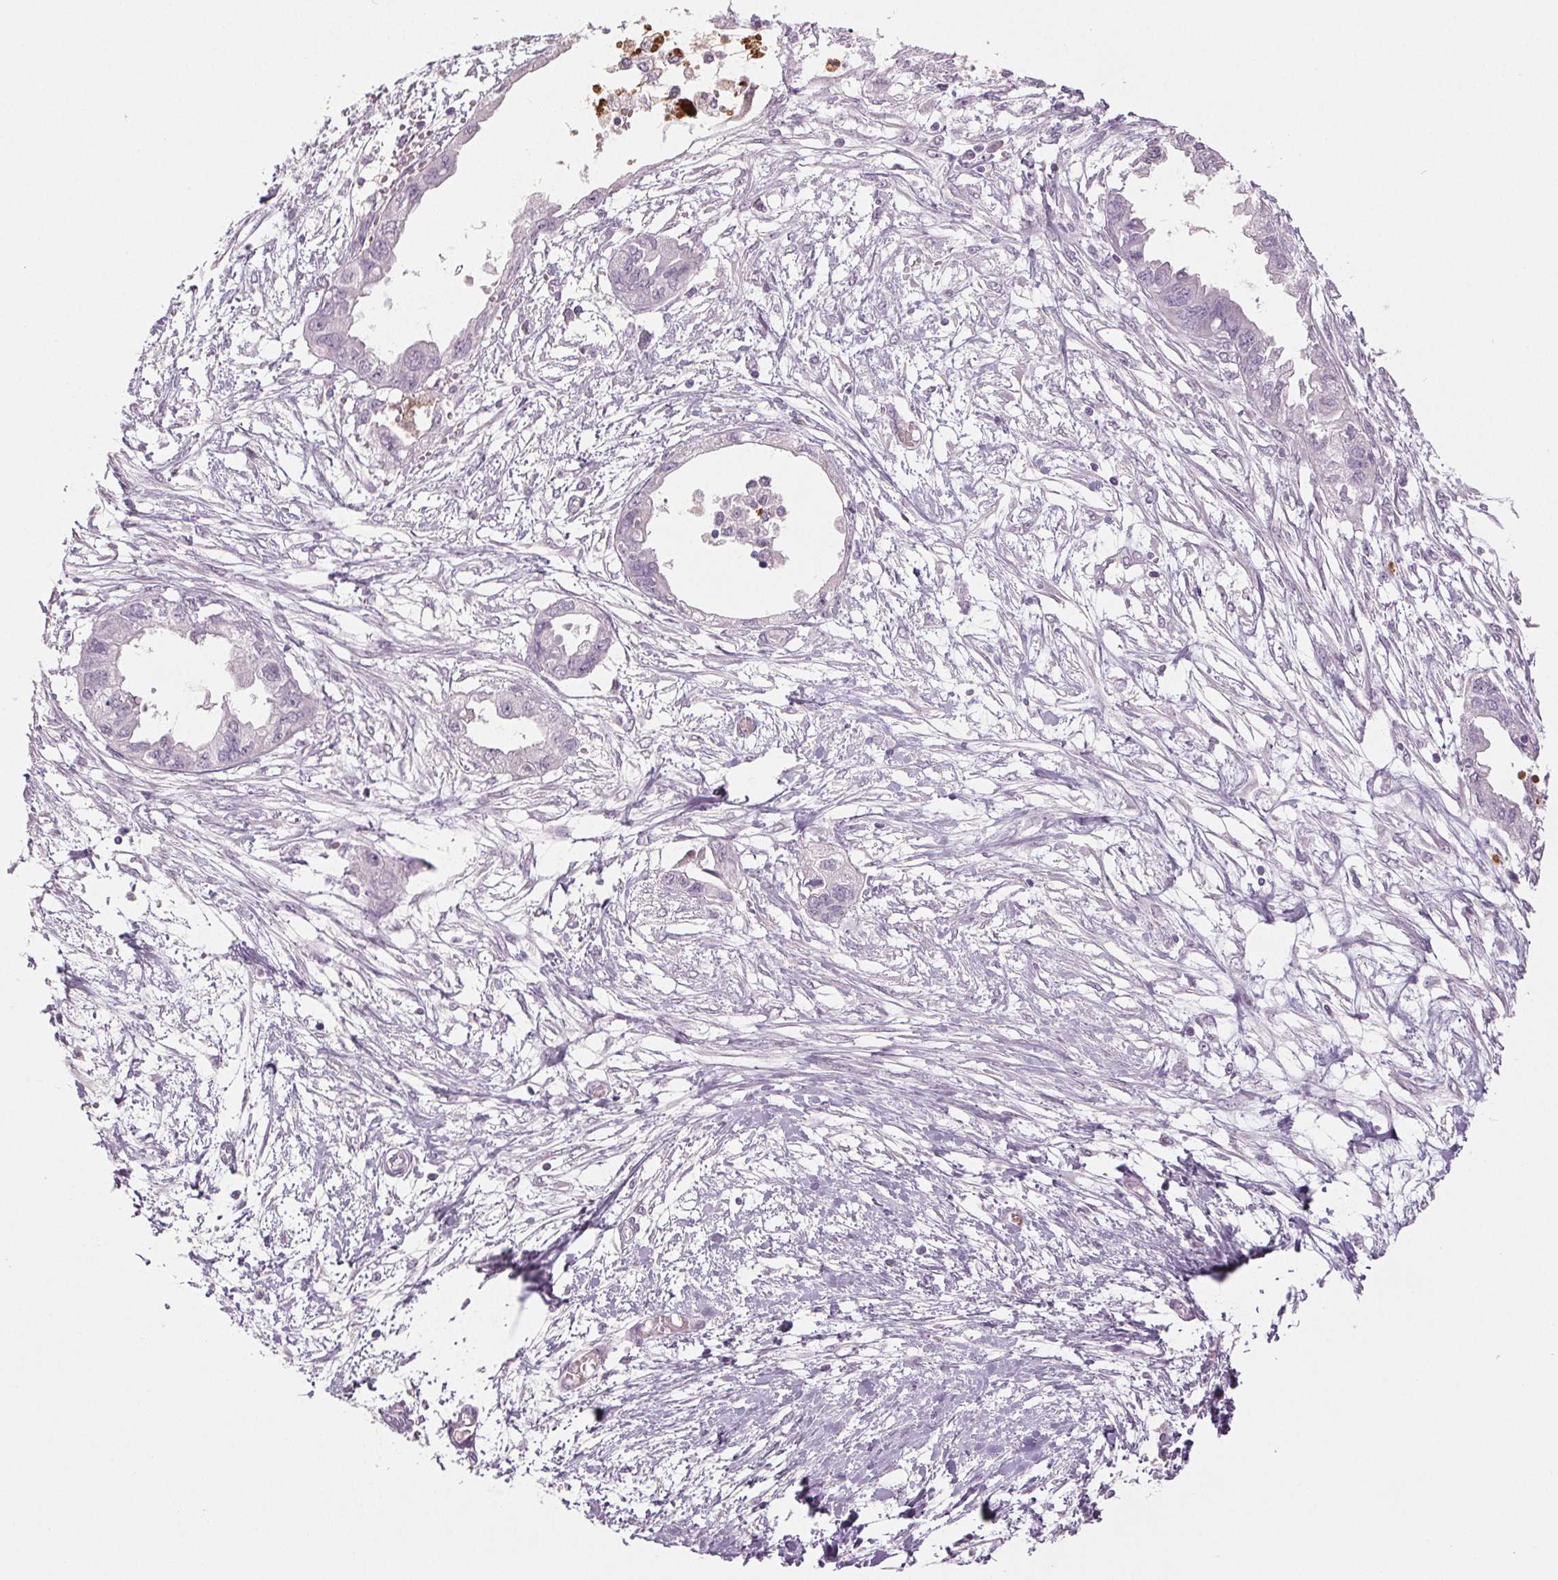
{"staining": {"intensity": "negative", "quantity": "none", "location": "none"}, "tissue": "endometrial cancer", "cell_type": "Tumor cells", "image_type": "cancer", "snomed": [{"axis": "morphology", "description": "Adenocarcinoma, NOS"}, {"axis": "morphology", "description": "Adenocarcinoma, metastatic, NOS"}, {"axis": "topography", "description": "Adipose tissue"}, {"axis": "topography", "description": "Endometrium"}], "caption": "IHC histopathology image of neoplastic tissue: adenocarcinoma (endometrial) stained with DAB shows no significant protein staining in tumor cells. (DAB immunohistochemistry visualized using brightfield microscopy, high magnification).", "gene": "LTF", "patient": {"sex": "female", "age": 67}}